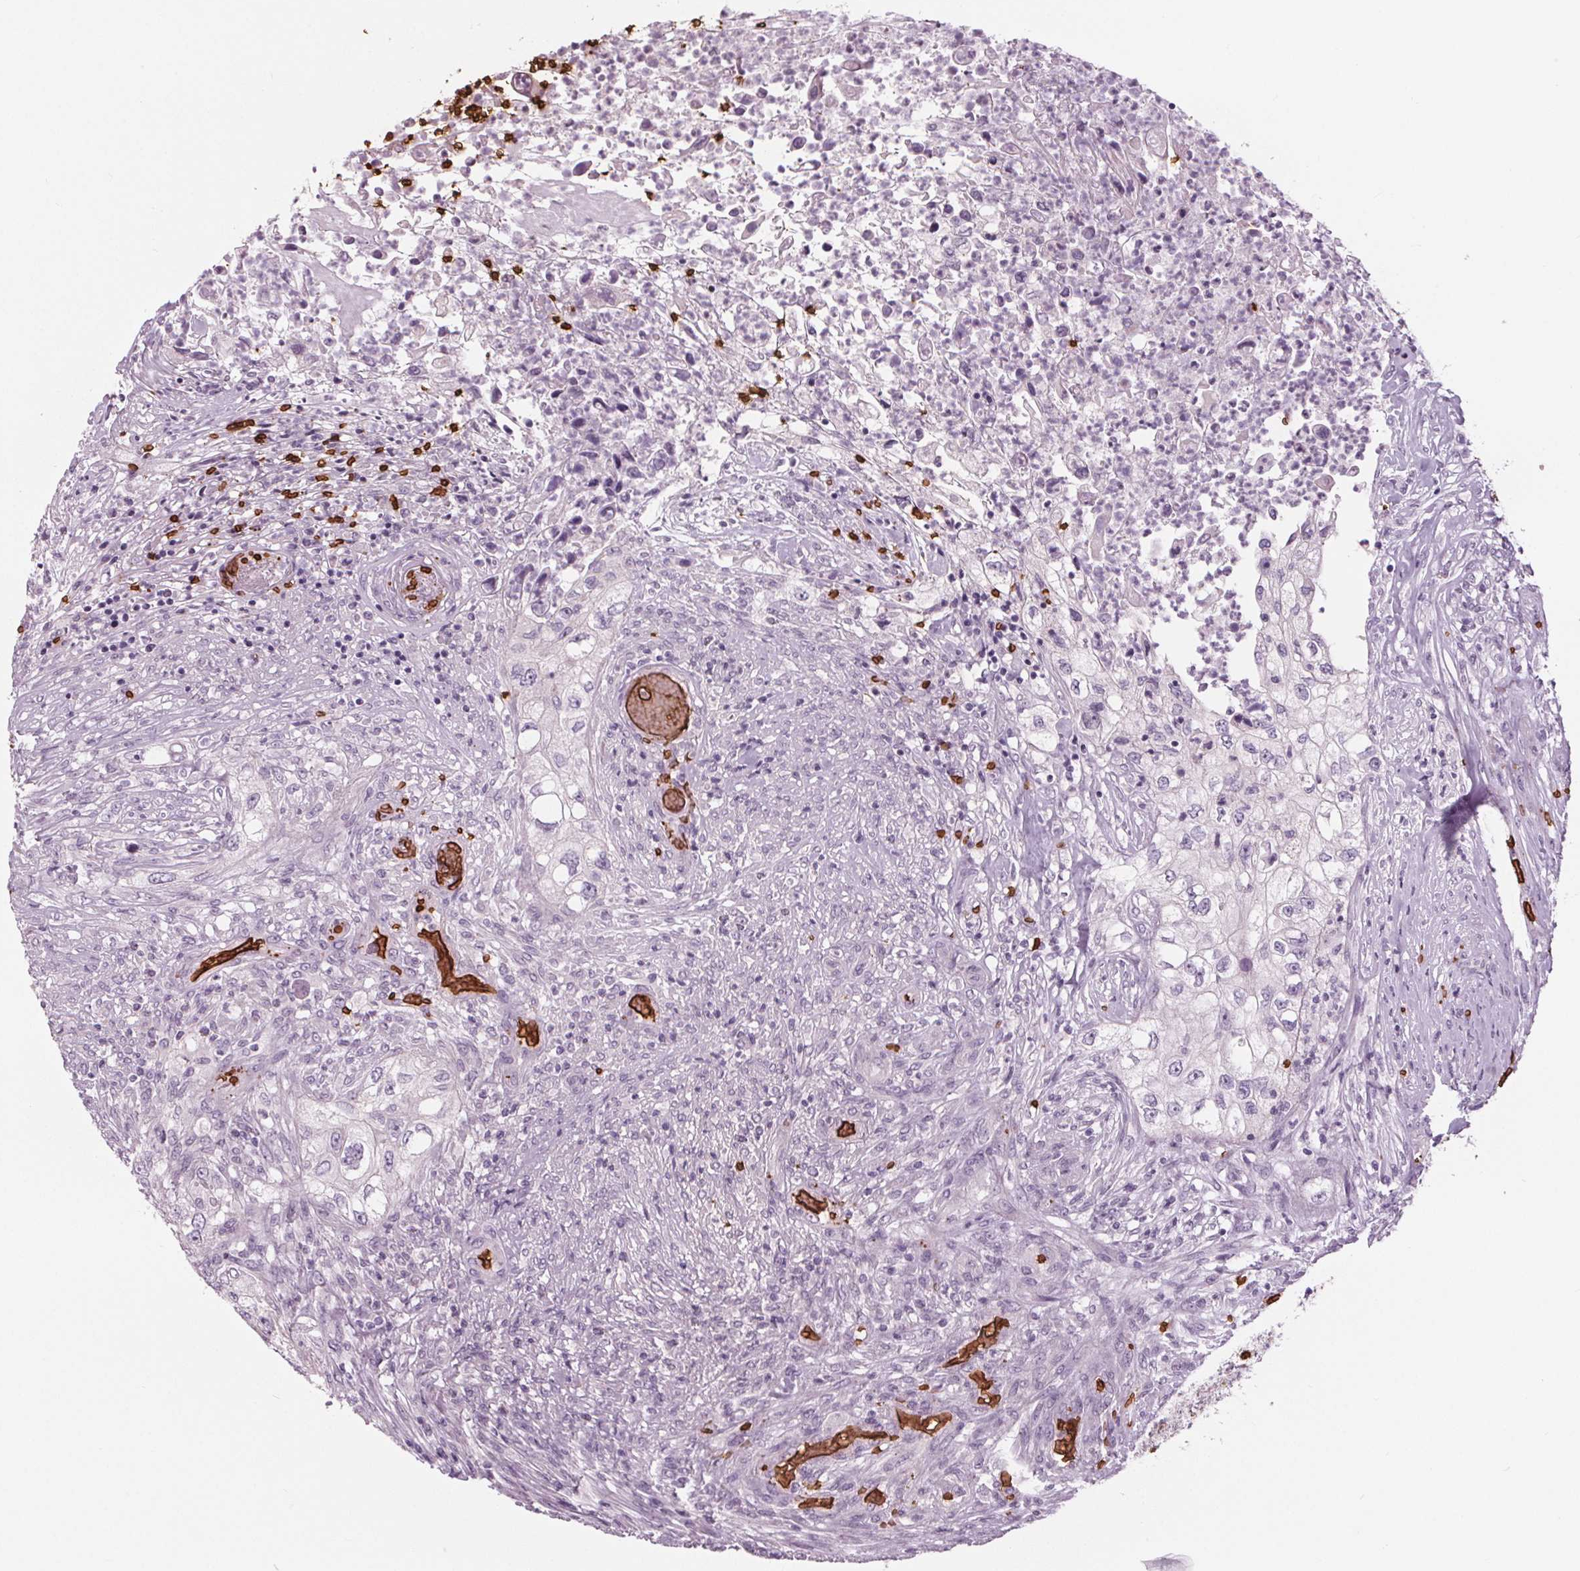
{"staining": {"intensity": "negative", "quantity": "none", "location": "none"}, "tissue": "urothelial cancer", "cell_type": "Tumor cells", "image_type": "cancer", "snomed": [{"axis": "morphology", "description": "Urothelial carcinoma, High grade"}, {"axis": "topography", "description": "Urinary bladder"}], "caption": "Tumor cells show no significant staining in urothelial cancer. Brightfield microscopy of immunohistochemistry (IHC) stained with DAB (3,3'-diaminobenzidine) (brown) and hematoxylin (blue), captured at high magnification.", "gene": "SLC4A1", "patient": {"sex": "female", "age": 60}}